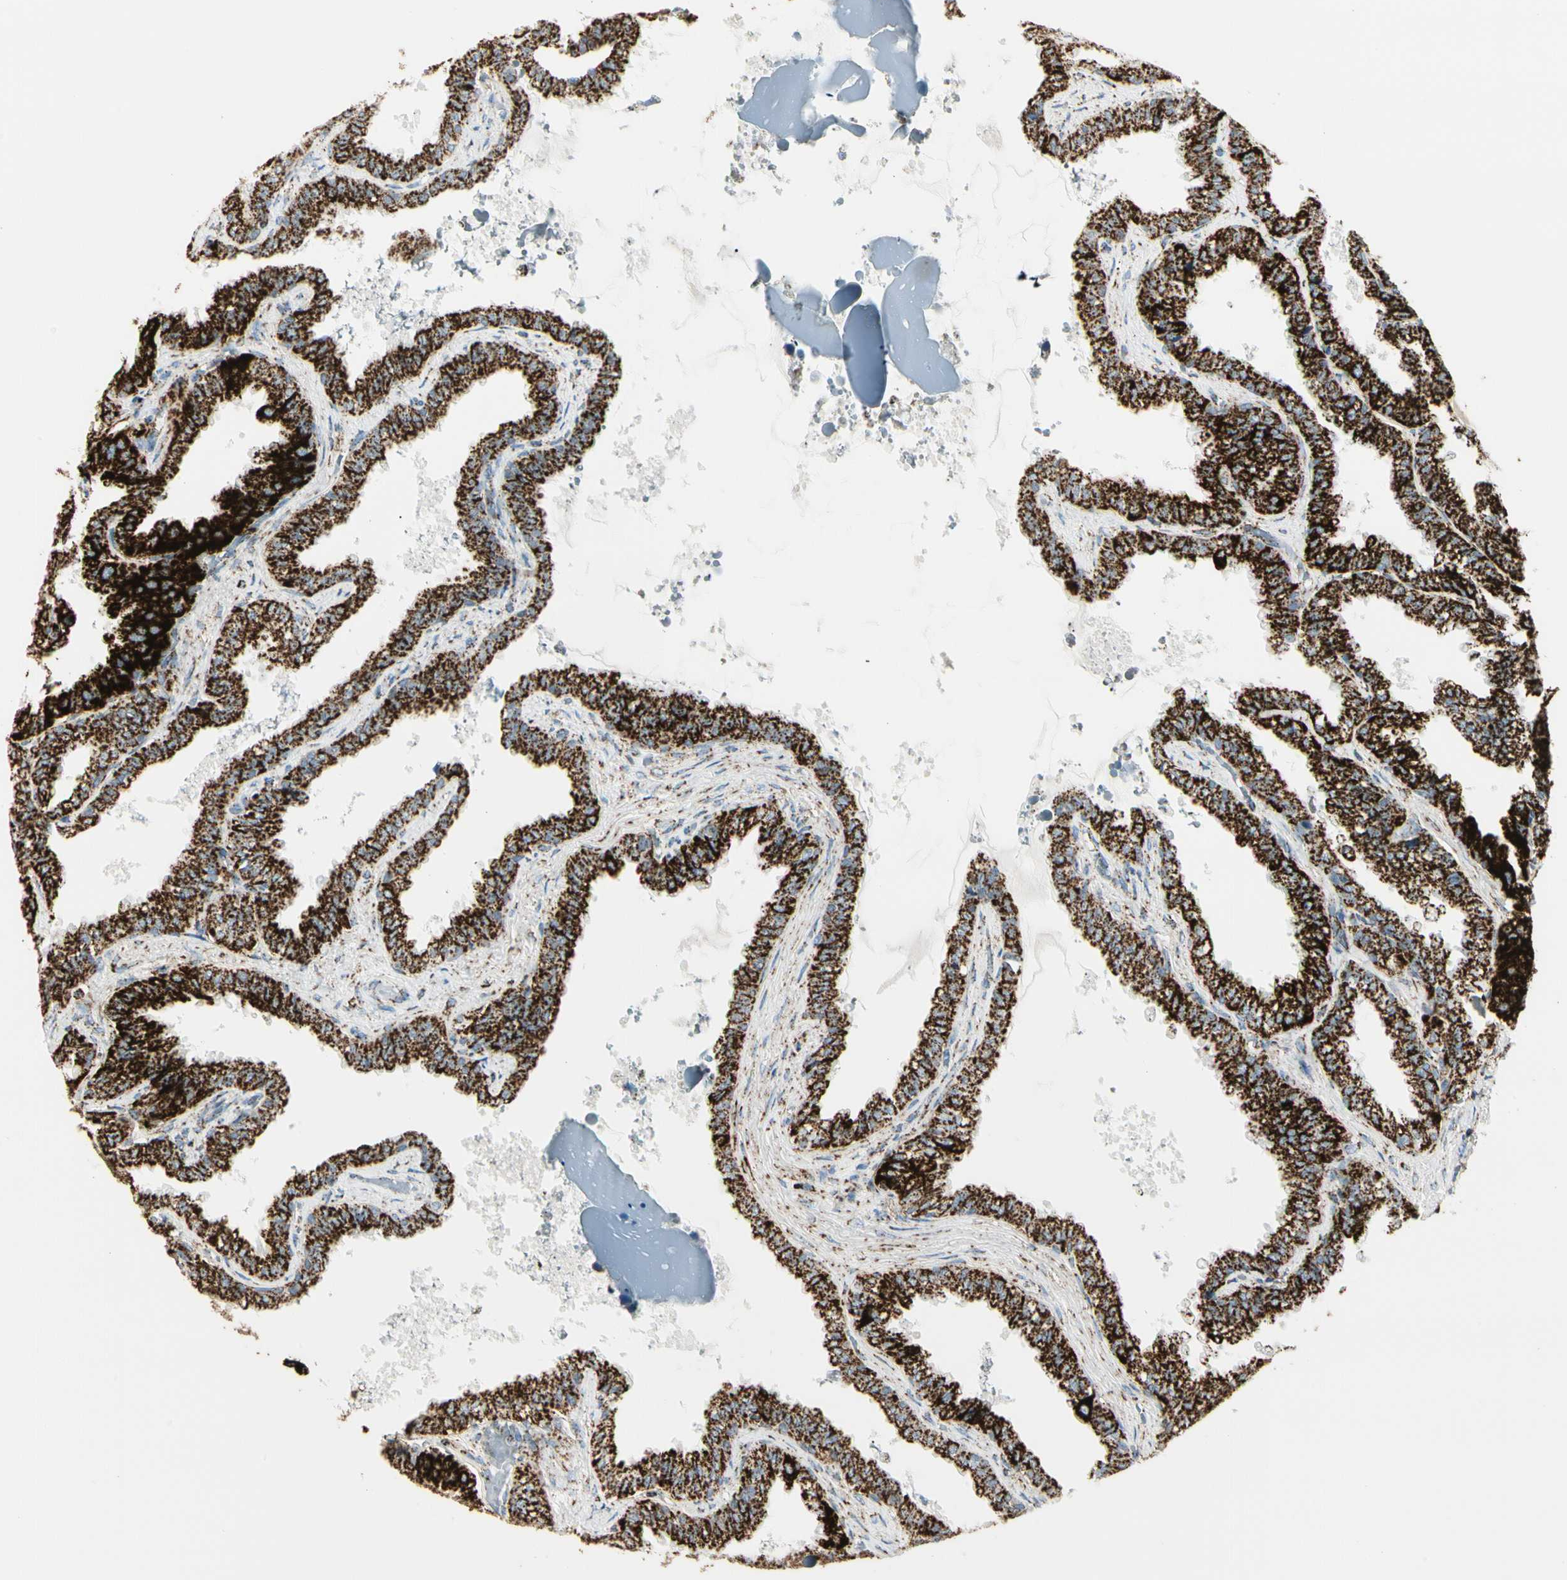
{"staining": {"intensity": "strong", "quantity": ">75%", "location": "cytoplasmic/membranous"}, "tissue": "seminal vesicle", "cell_type": "Glandular cells", "image_type": "normal", "snomed": [{"axis": "morphology", "description": "Normal tissue, NOS"}, {"axis": "topography", "description": "Seminal veicle"}], "caption": "A brown stain labels strong cytoplasmic/membranous positivity of a protein in glandular cells of normal seminal vesicle.", "gene": "ME2", "patient": {"sex": "male", "age": 46}}